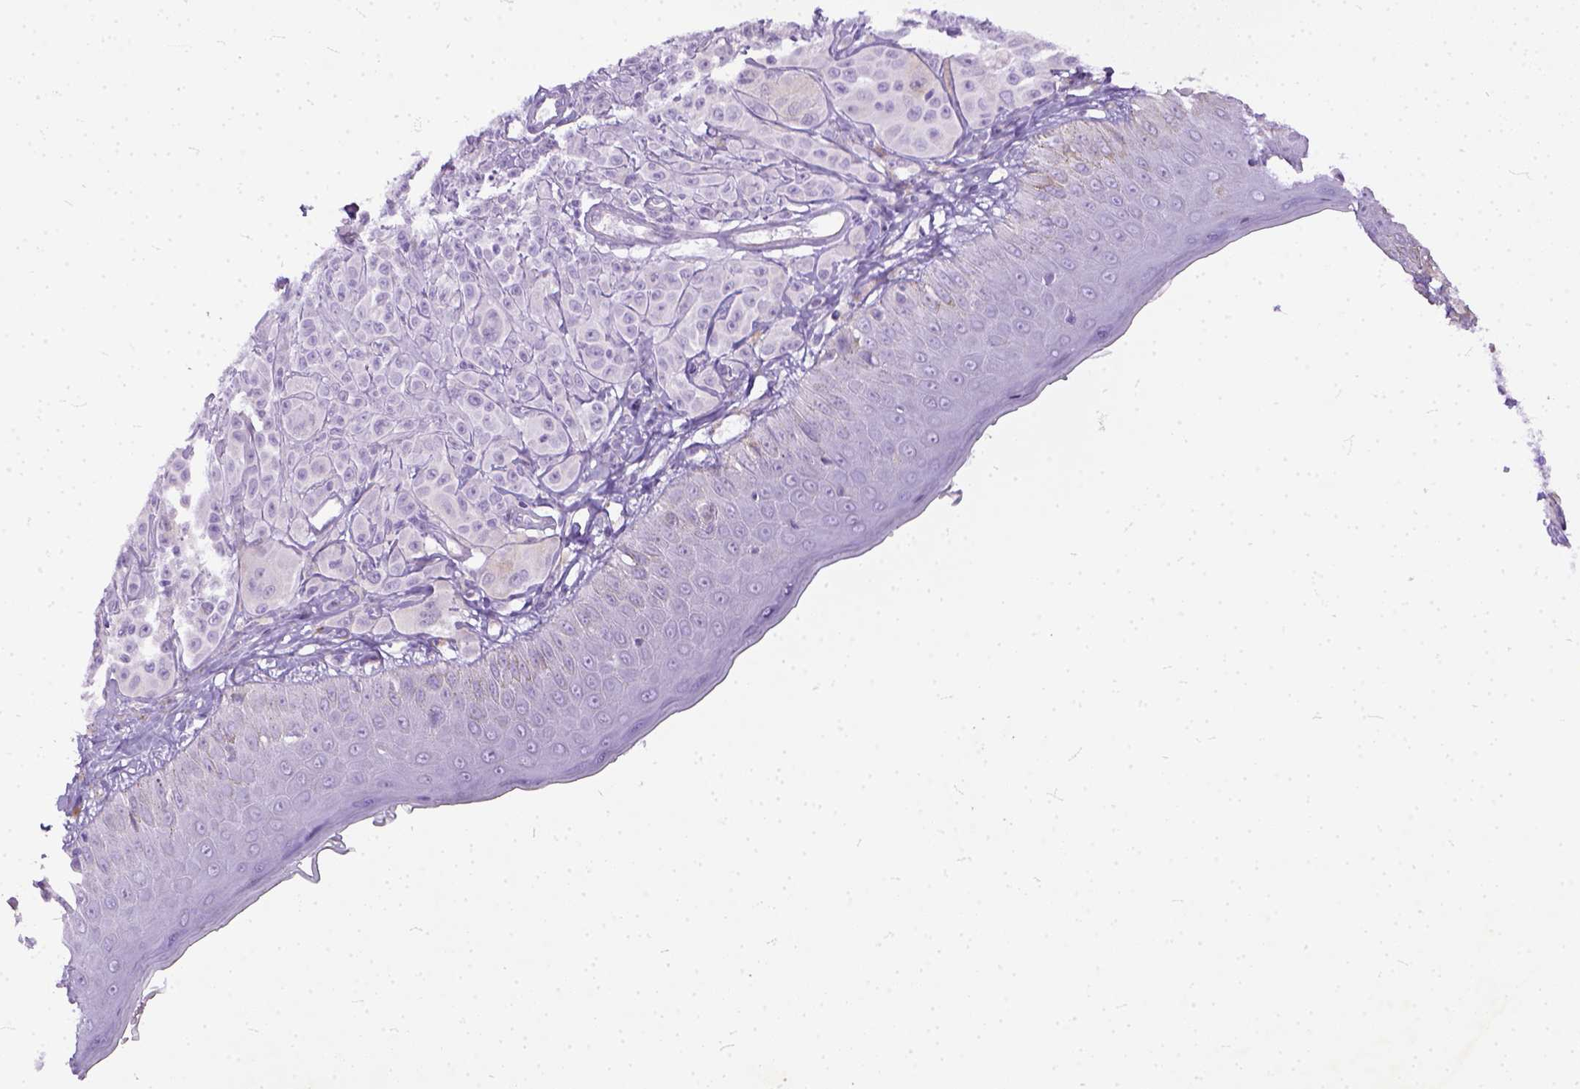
{"staining": {"intensity": "negative", "quantity": "none", "location": "none"}, "tissue": "melanoma", "cell_type": "Tumor cells", "image_type": "cancer", "snomed": [{"axis": "morphology", "description": "Malignant melanoma, NOS"}, {"axis": "topography", "description": "Skin"}], "caption": "Immunohistochemistry (IHC) histopathology image of neoplastic tissue: malignant melanoma stained with DAB displays no significant protein staining in tumor cells.", "gene": "ADGRF1", "patient": {"sex": "male", "age": 67}}